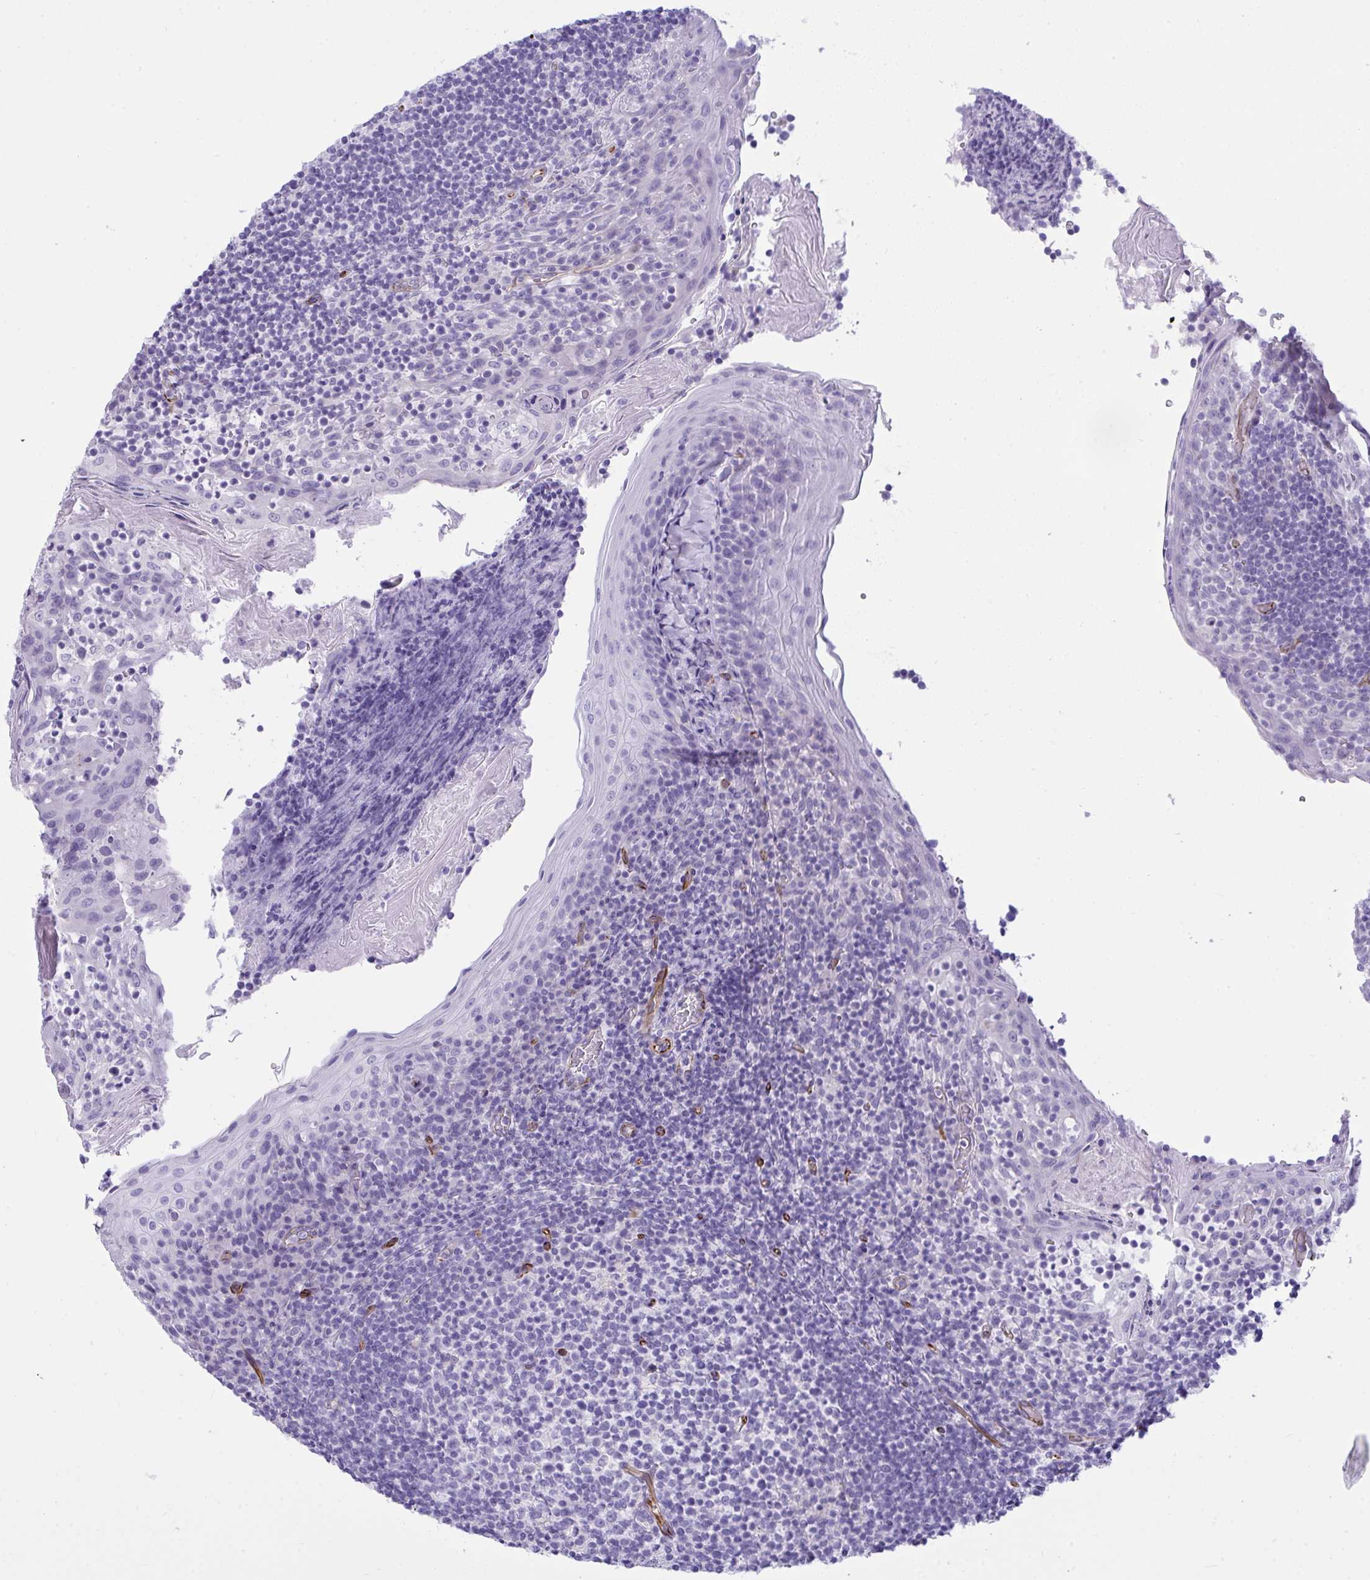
{"staining": {"intensity": "negative", "quantity": "none", "location": "none"}, "tissue": "tonsil", "cell_type": "Germinal center cells", "image_type": "normal", "snomed": [{"axis": "morphology", "description": "Normal tissue, NOS"}, {"axis": "topography", "description": "Tonsil"}], "caption": "This is a histopathology image of IHC staining of benign tonsil, which shows no positivity in germinal center cells. (Stains: DAB (3,3'-diaminobenzidine) IHC with hematoxylin counter stain, Microscopy: brightfield microscopy at high magnification).", "gene": "SLC35B1", "patient": {"sex": "female", "age": 10}}